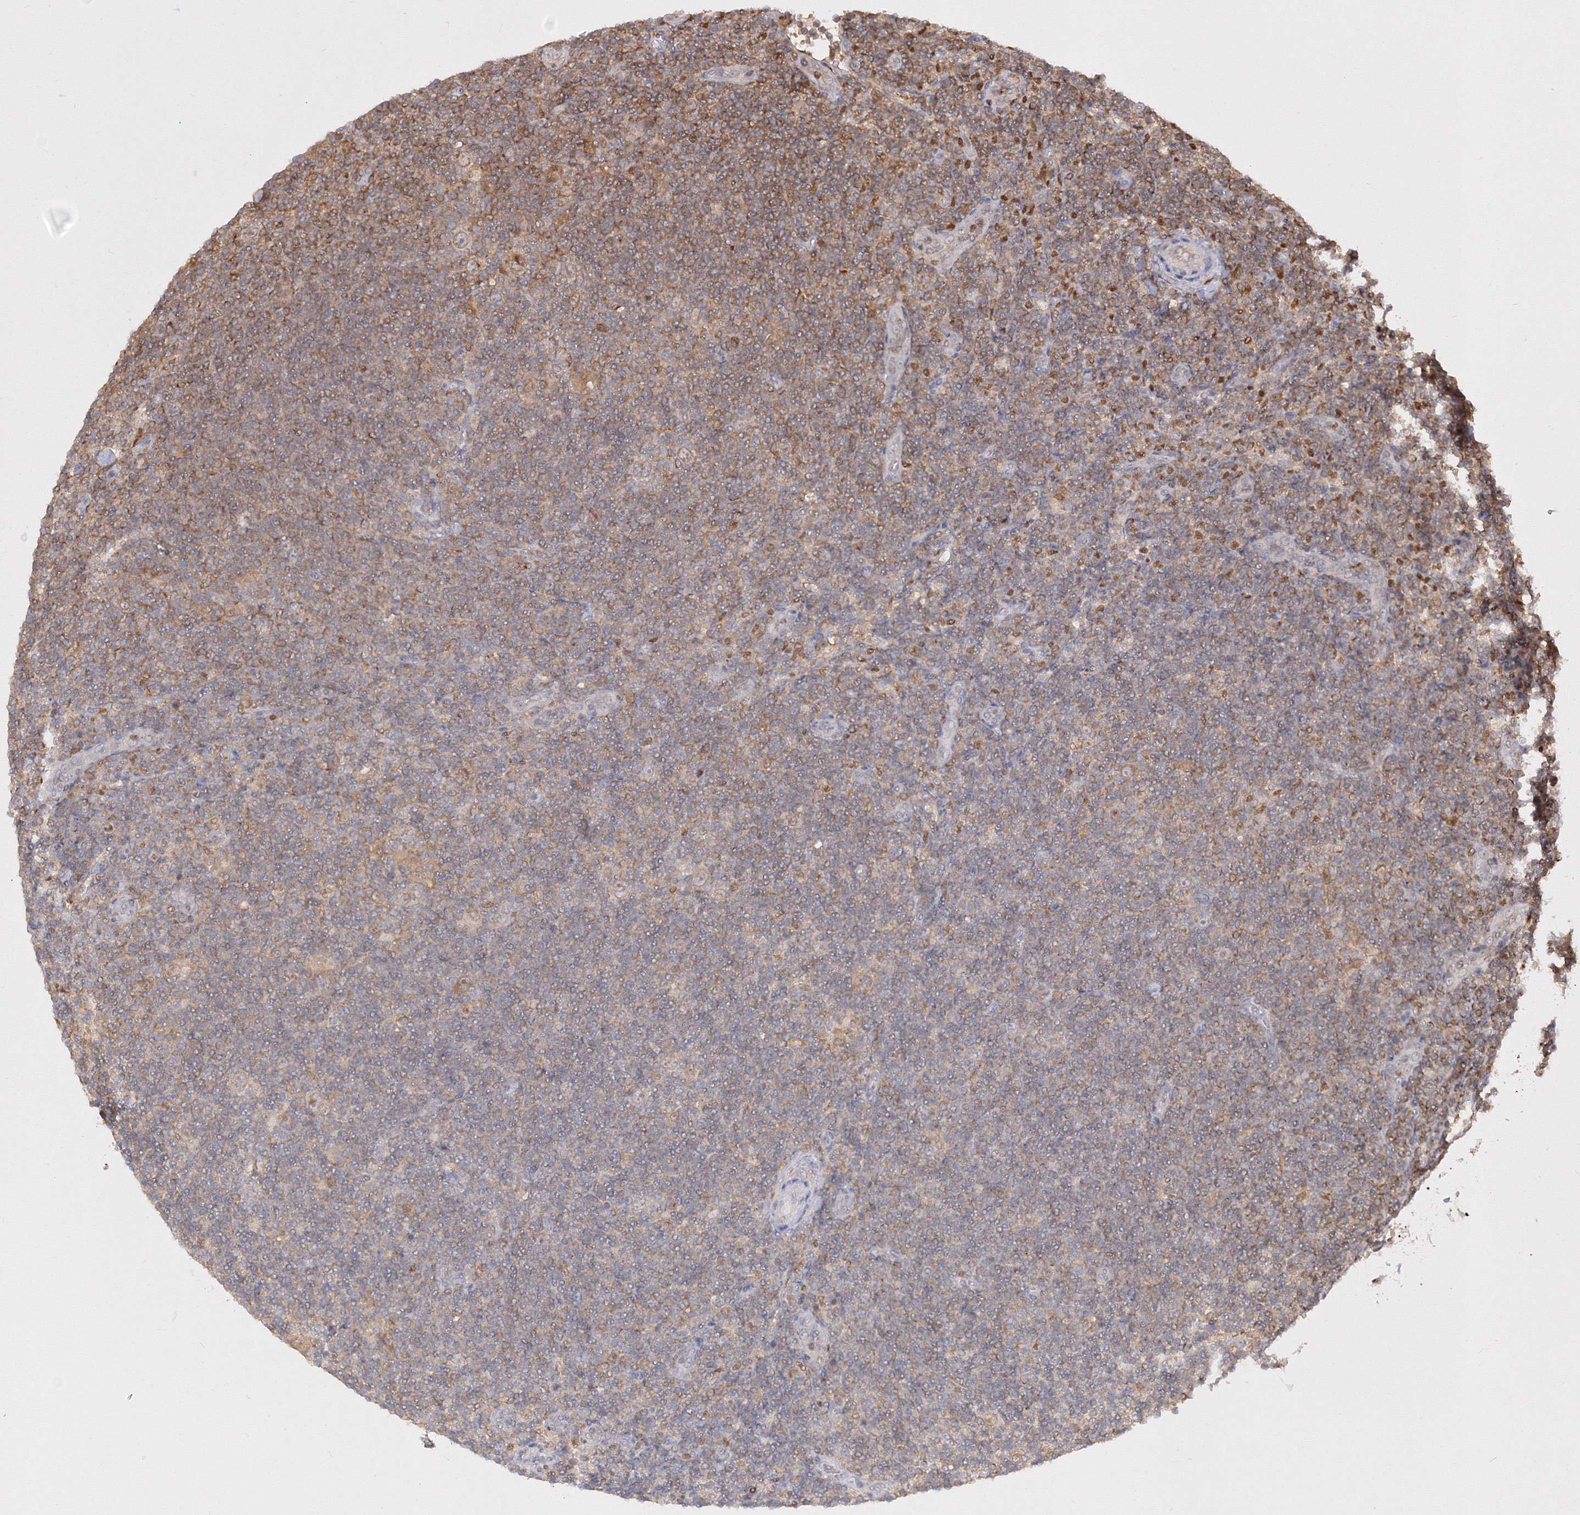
{"staining": {"intensity": "negative", "quantity": "none", "location": "none"}, "tissue": "lymphoma", "cell_type": "Tumor cells", "image_type": "cancer", "snomed": [{"axis": "morphology", "description": "Hodgkin's disease, NOS"}, {"axis": "topography", "description": "Lymph node"}], "caption": "A high-resolution micrograph shows immunohistochemistry (IHC) staining of lymphoma, which reveals no significant positivity in tumor cells.", "gene": "TMEM50B", "patient": {"sex": "female", "age": 57}}